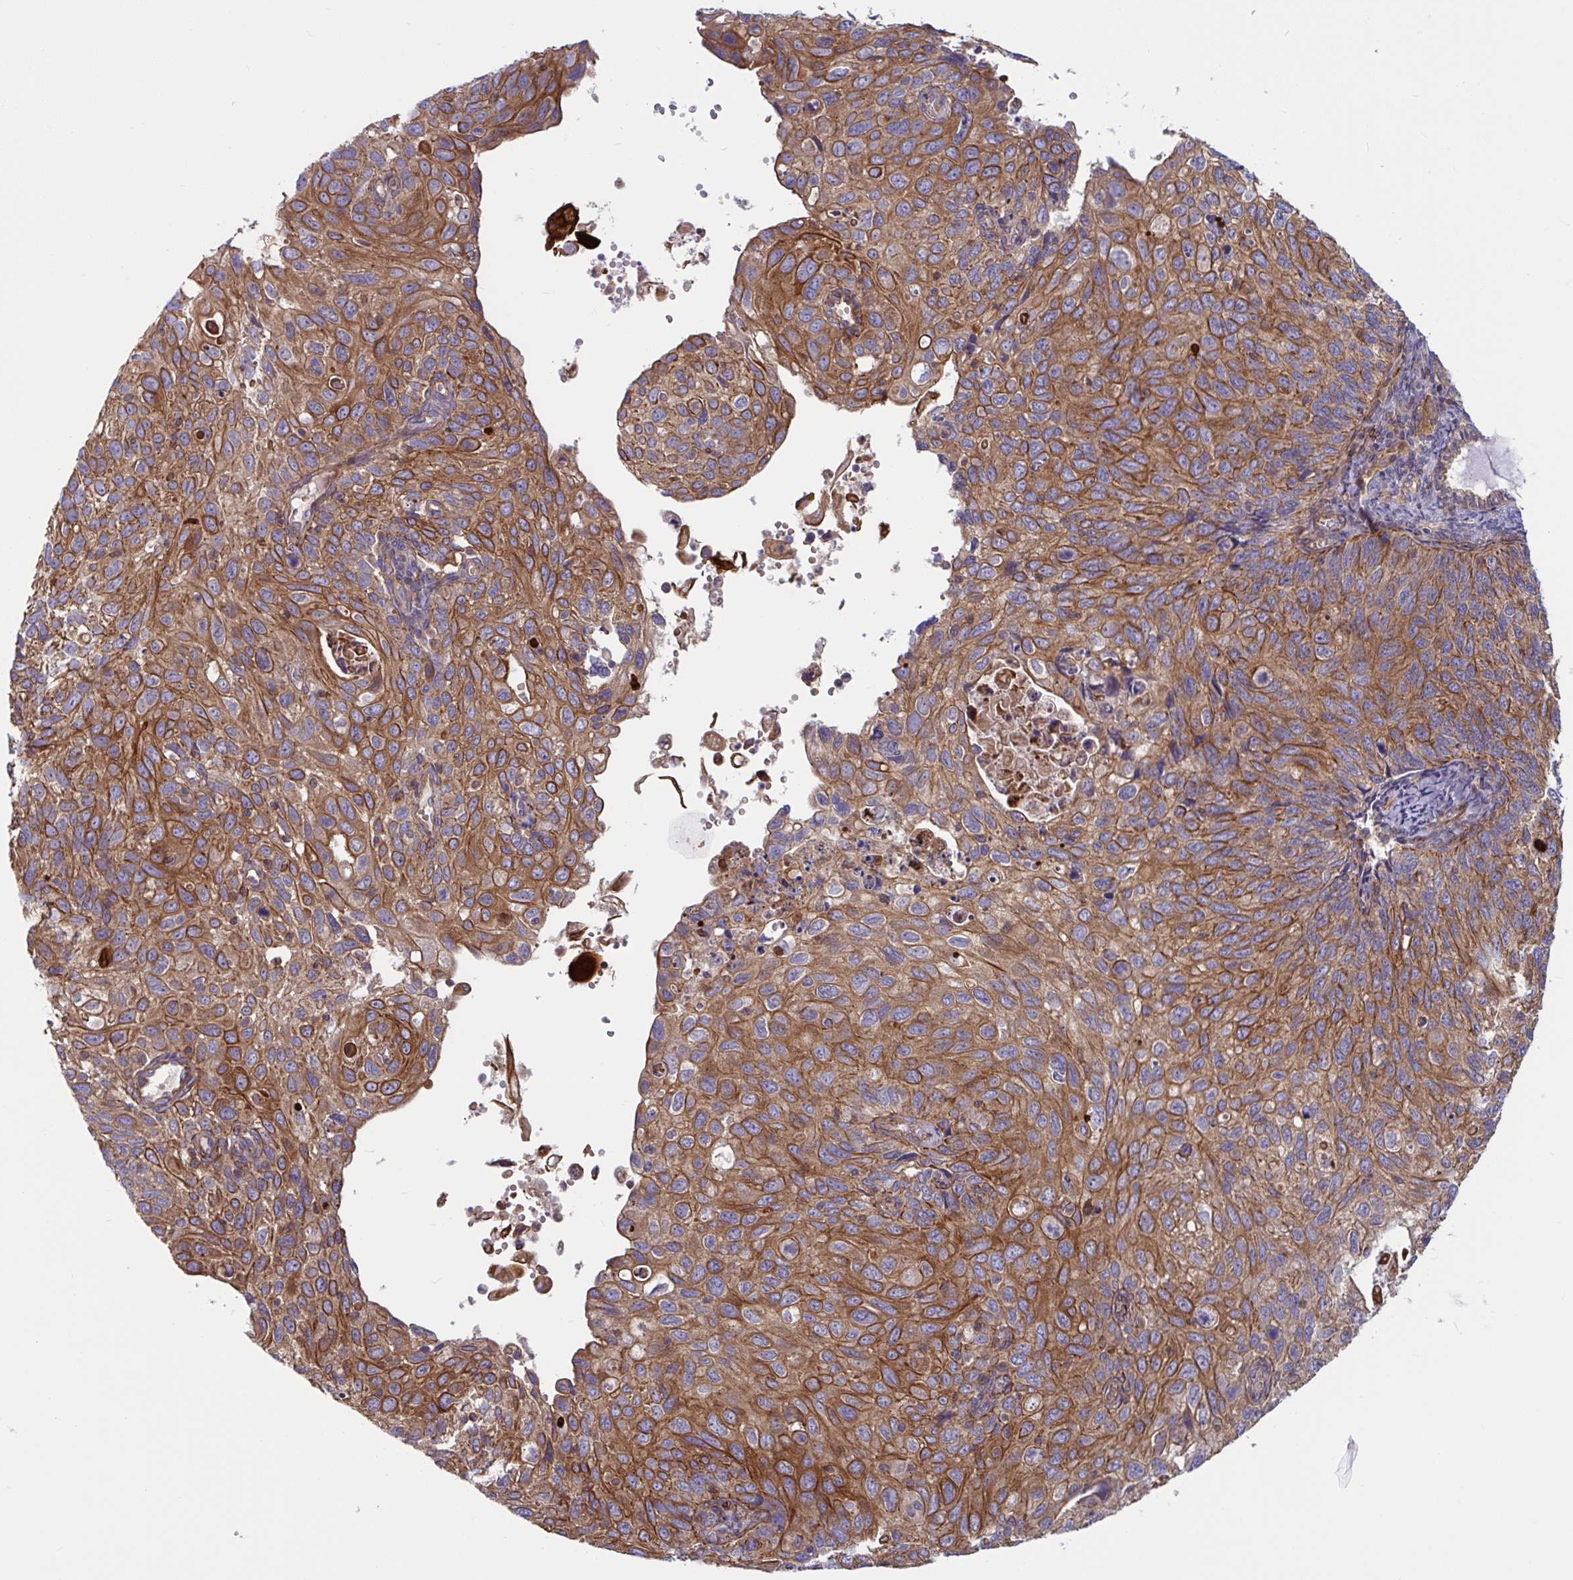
{"staining": {"intensity": "moderate", "quantity": ">75%", "location": "cytoplasmic/membranous"}, "tissue": "cervical cancer", "cell_type": "Tumor cells", "image_type": "cancer", "snomed": [{"axis": "morphology", "description": "Squamous cell carcinoma, NOS"}, {"axis": "topography", "description": "Cervix"}], "caption": "This micrograph reveals IHC staining of human cervical cancer (squamous cell carcinoma), with medium moderate cytoplasmic/membranous expression in approximately >75% of tumor cells.", "gene": "TANK", "patient": {"sex": "female", "age": 70}}